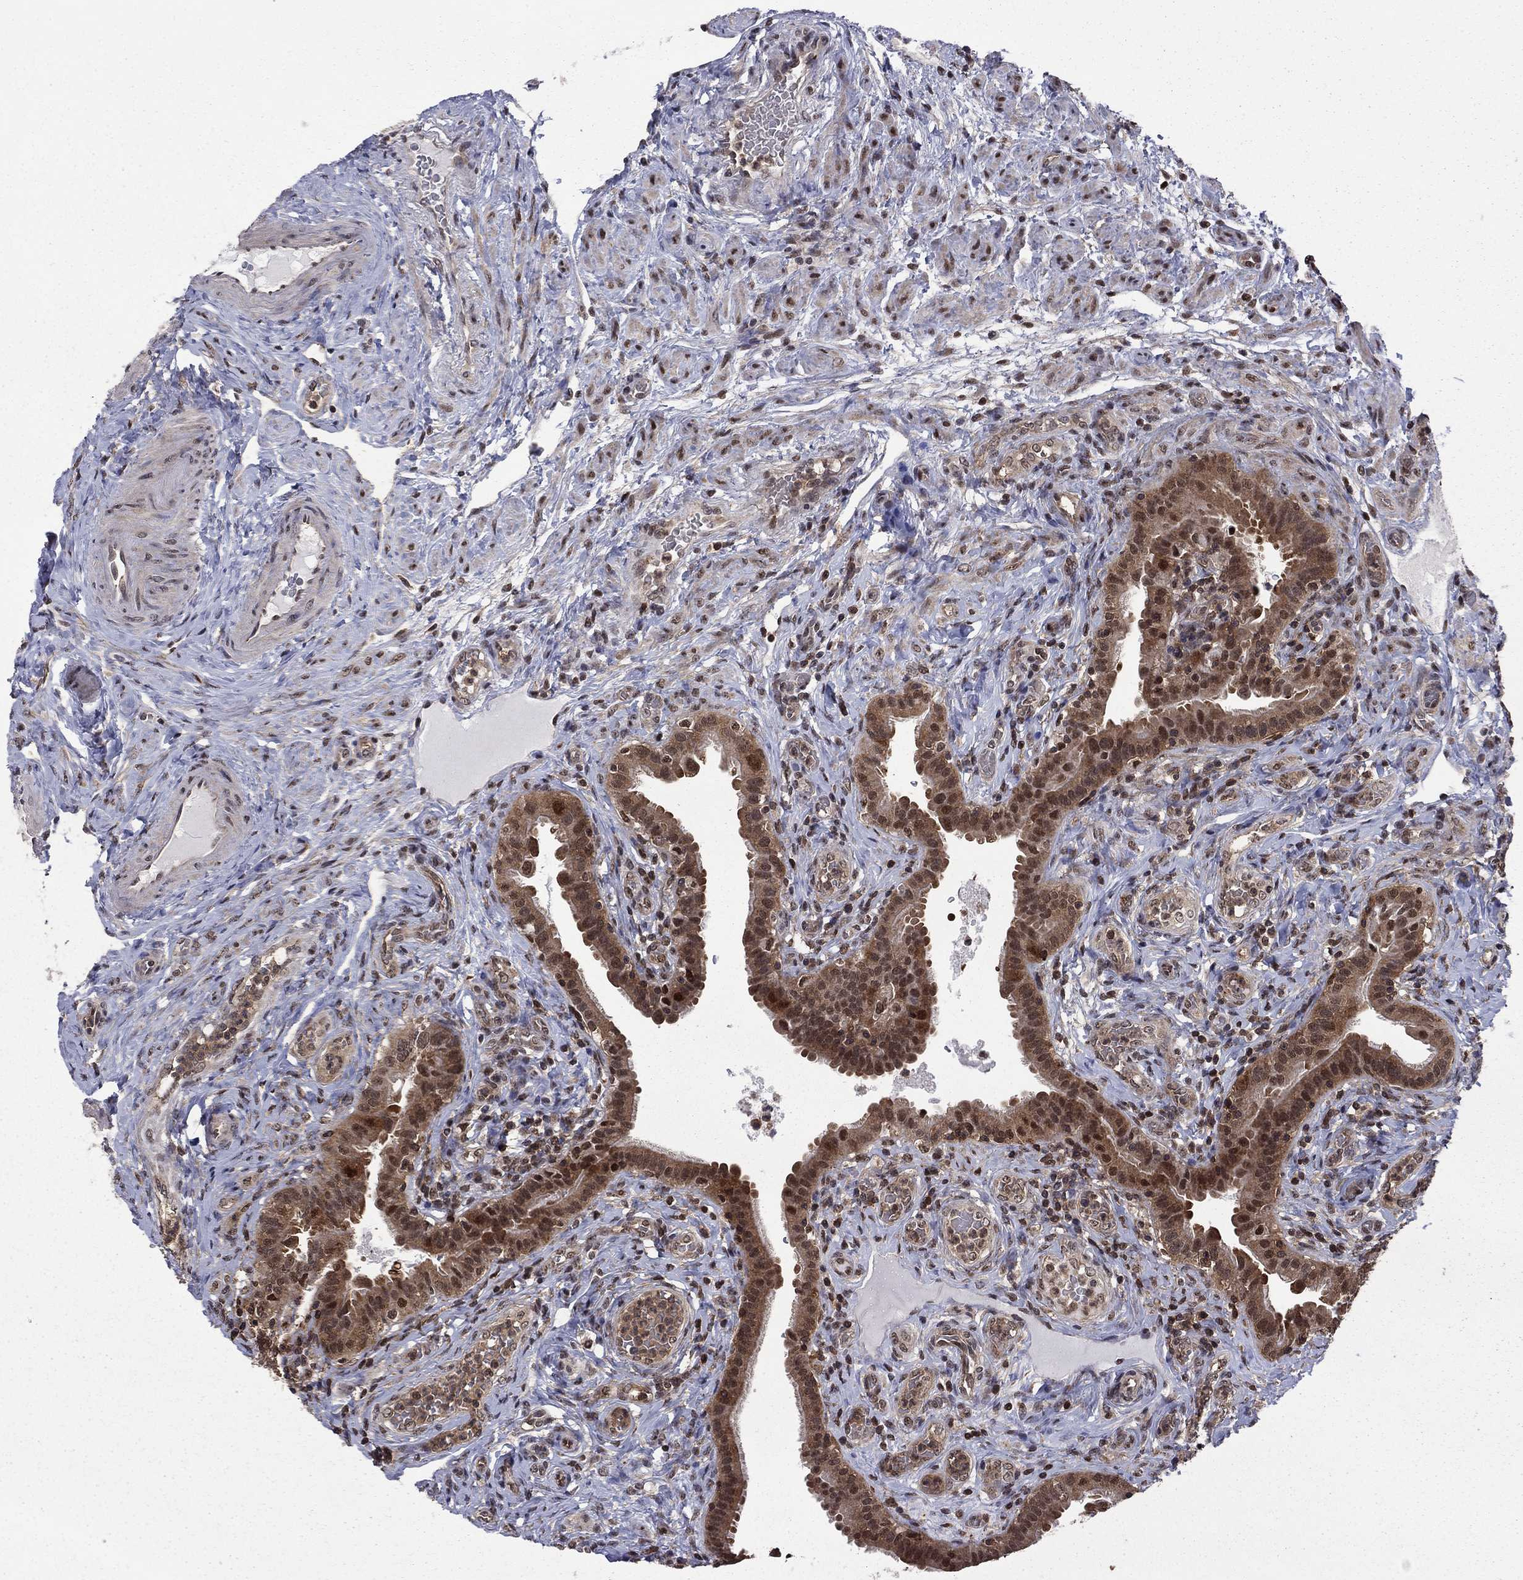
{"staining": {"intensity": "moderate", "quantity": "25%-75%", "location": "cytoplasmic/membranous,nuclear"}, "tissue": "fallopian tube", "cell_type": "Glandular cells", "image_type": "normal", "snomed": [{"axis": "morphology", "description": "Normal tissue, NOS"}, {"axis": "topography", "description": "Fallopian tube"}], "caption": "A micrograph of human fallopian tube stained for a protein reveals moderate cytoplasmic/membranous,nuclear brown staining in glandular cells. (Stains: DAB (3,3'-diaminobenzidine) in brown, nuclei in blue, Microscopy: brightfield microscopy at high magnification).", "gene": "PSMD2", "patient": {"sex": "female", "age": 41}}